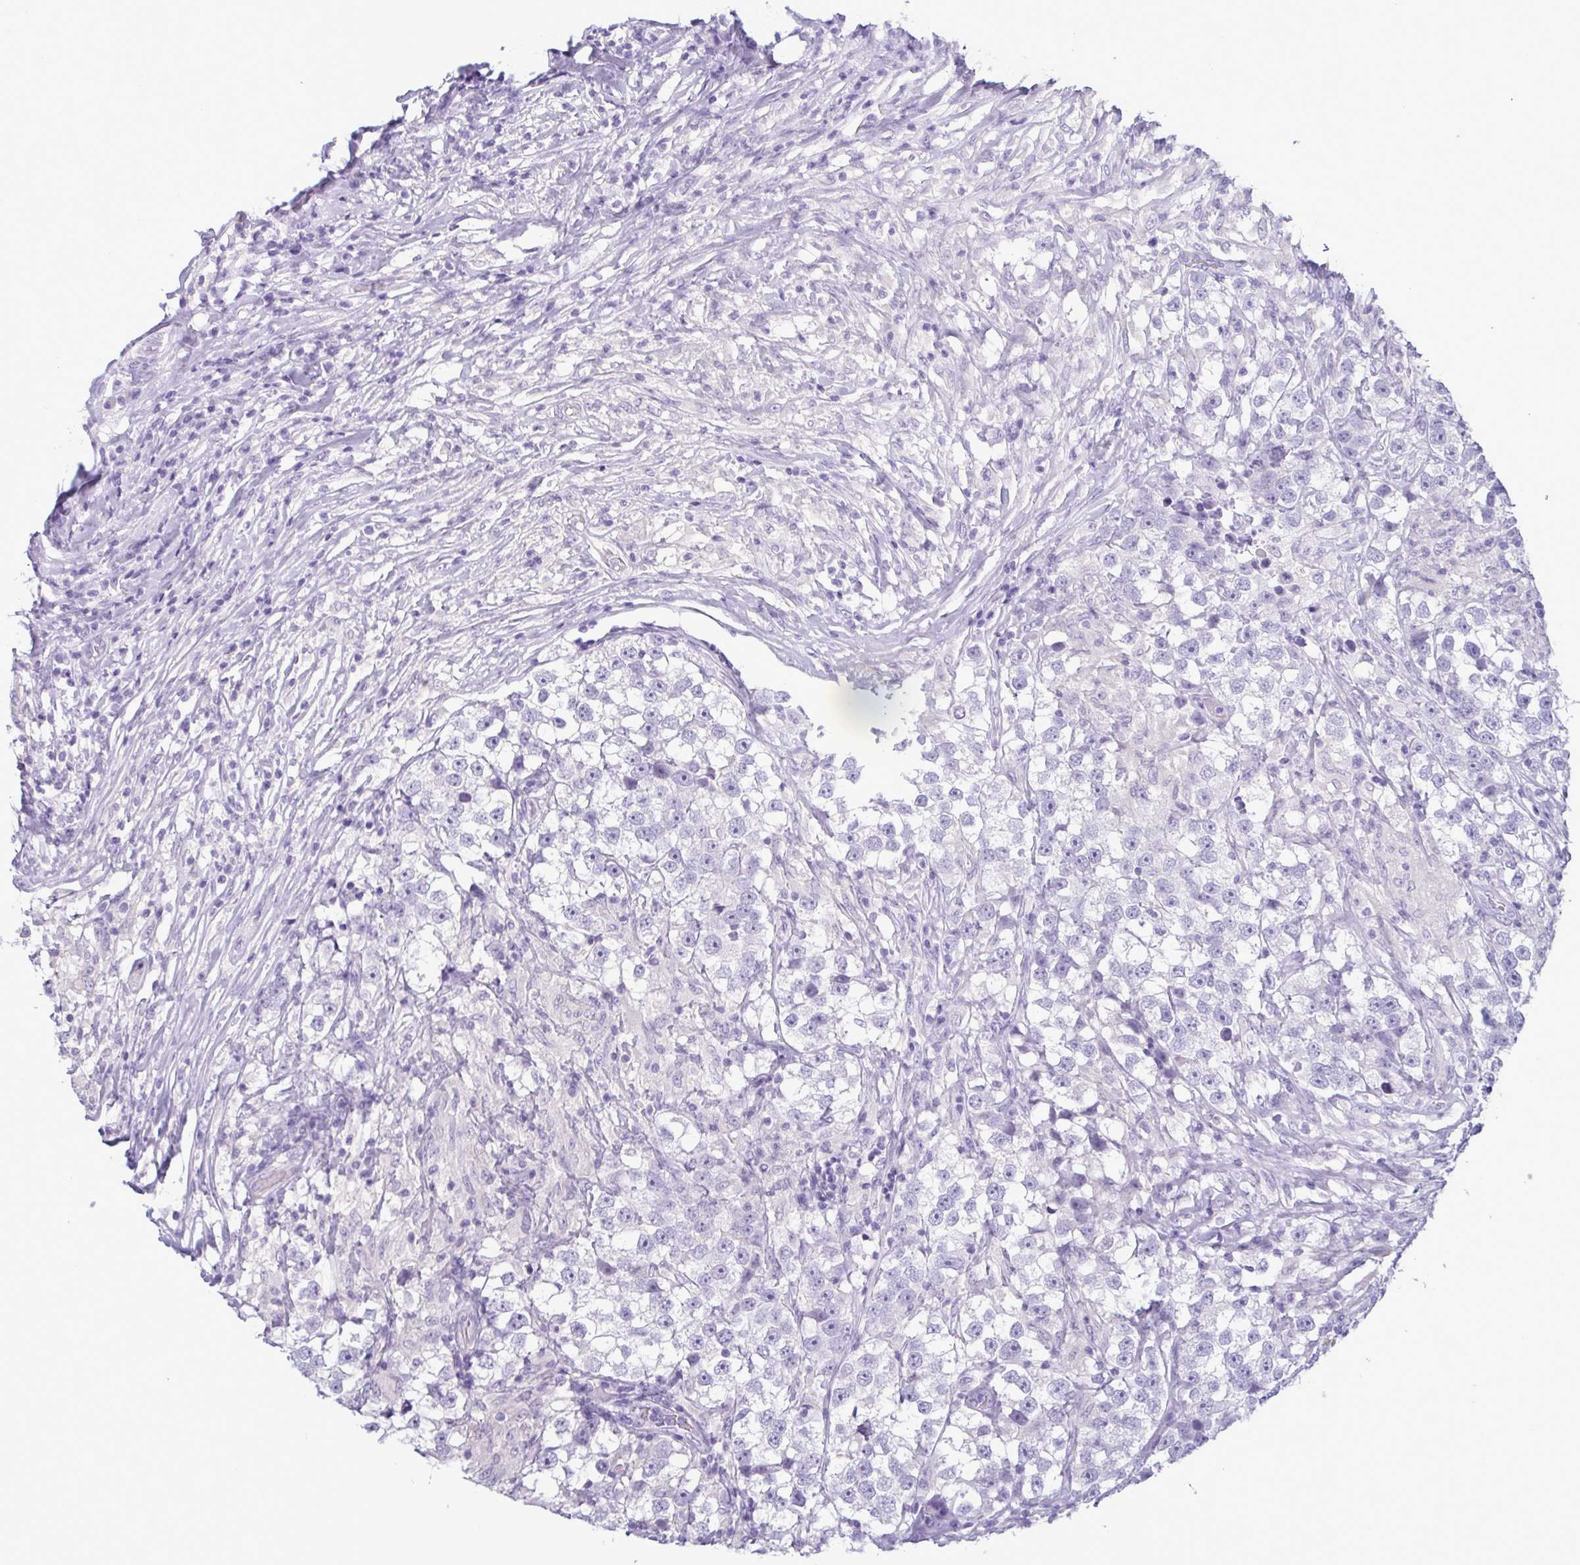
{"staining": {"intensity": "negative", "quantity": "none", "location": "none"}, "tissue": "testis cancer", "cell_type": "Tumor cells", "image_type": "cancer", "snomed": [{"axis": "morphology", "description": "Seminoma, NOS"}, {"axis": "topography", "description": "Testis"}], "caption": "An immunohistochemistry (IHC) photomicrograph of testis cancer (seminoma) is shown. There is no staining in tumor cells of testis cancer (seminoma).", "gene": "INAFM1", "patient": {"sex": "male", "age": 46}}